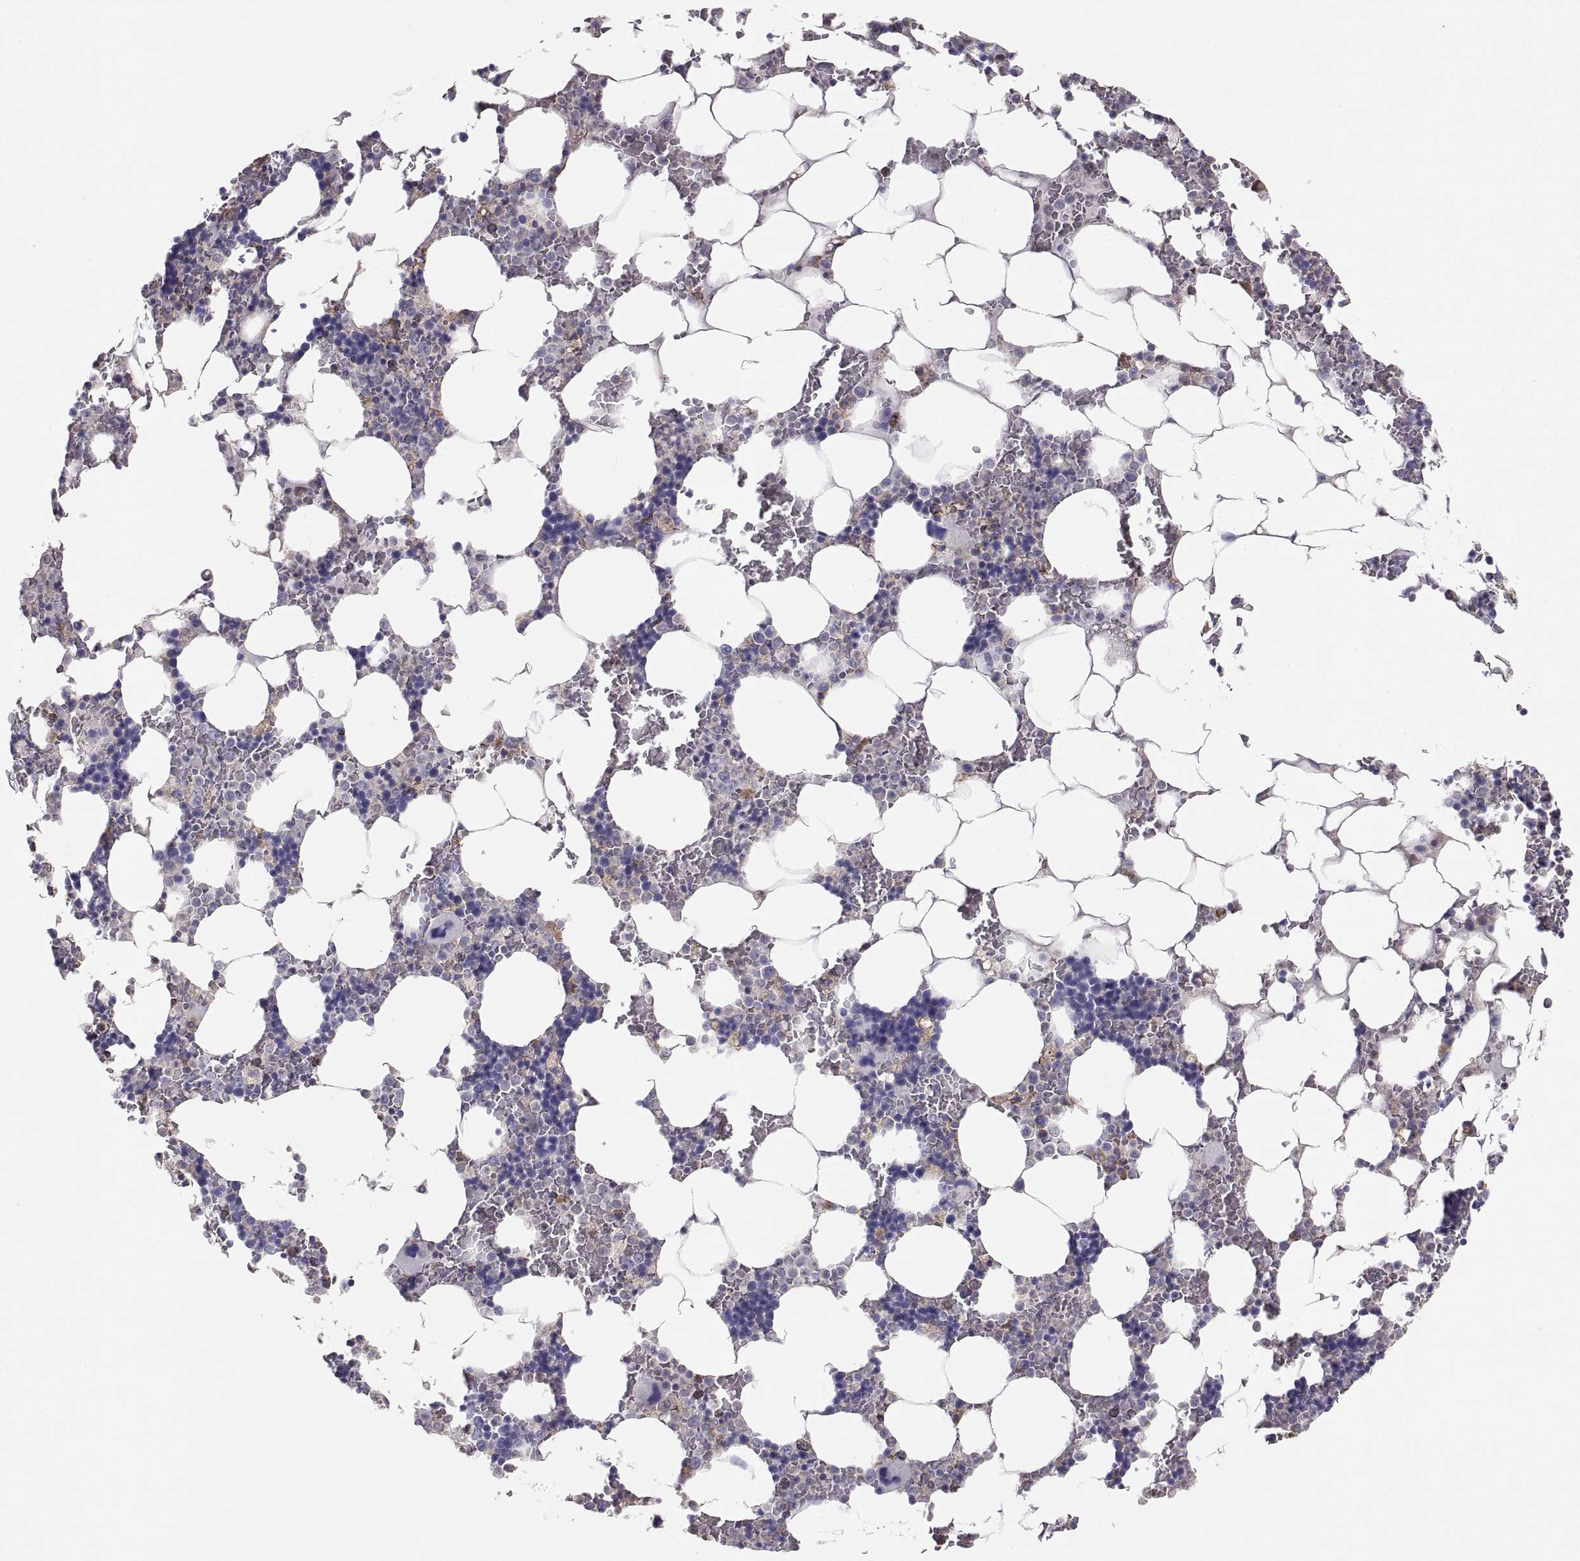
{"staining": {"intensity": "weak", "quantity": "<25%", "location": "cytoplasmic/membranous"}, "tissue": "bone marrow", "cell_type": "Hematopoietic cells", "image_type": "normal", "snomed": [{"axis": "morphology", "description": "Normal tissue, NOS"}, {"axis": "topography", "description": "Bone marrow"}], "caption": "A photomicrograph of bone marrow stained for a protein demonstrates no brown staining in hematopoietic cells.", "gene": "ERO1A", "patient": {"sex": "male", "age": 51}}